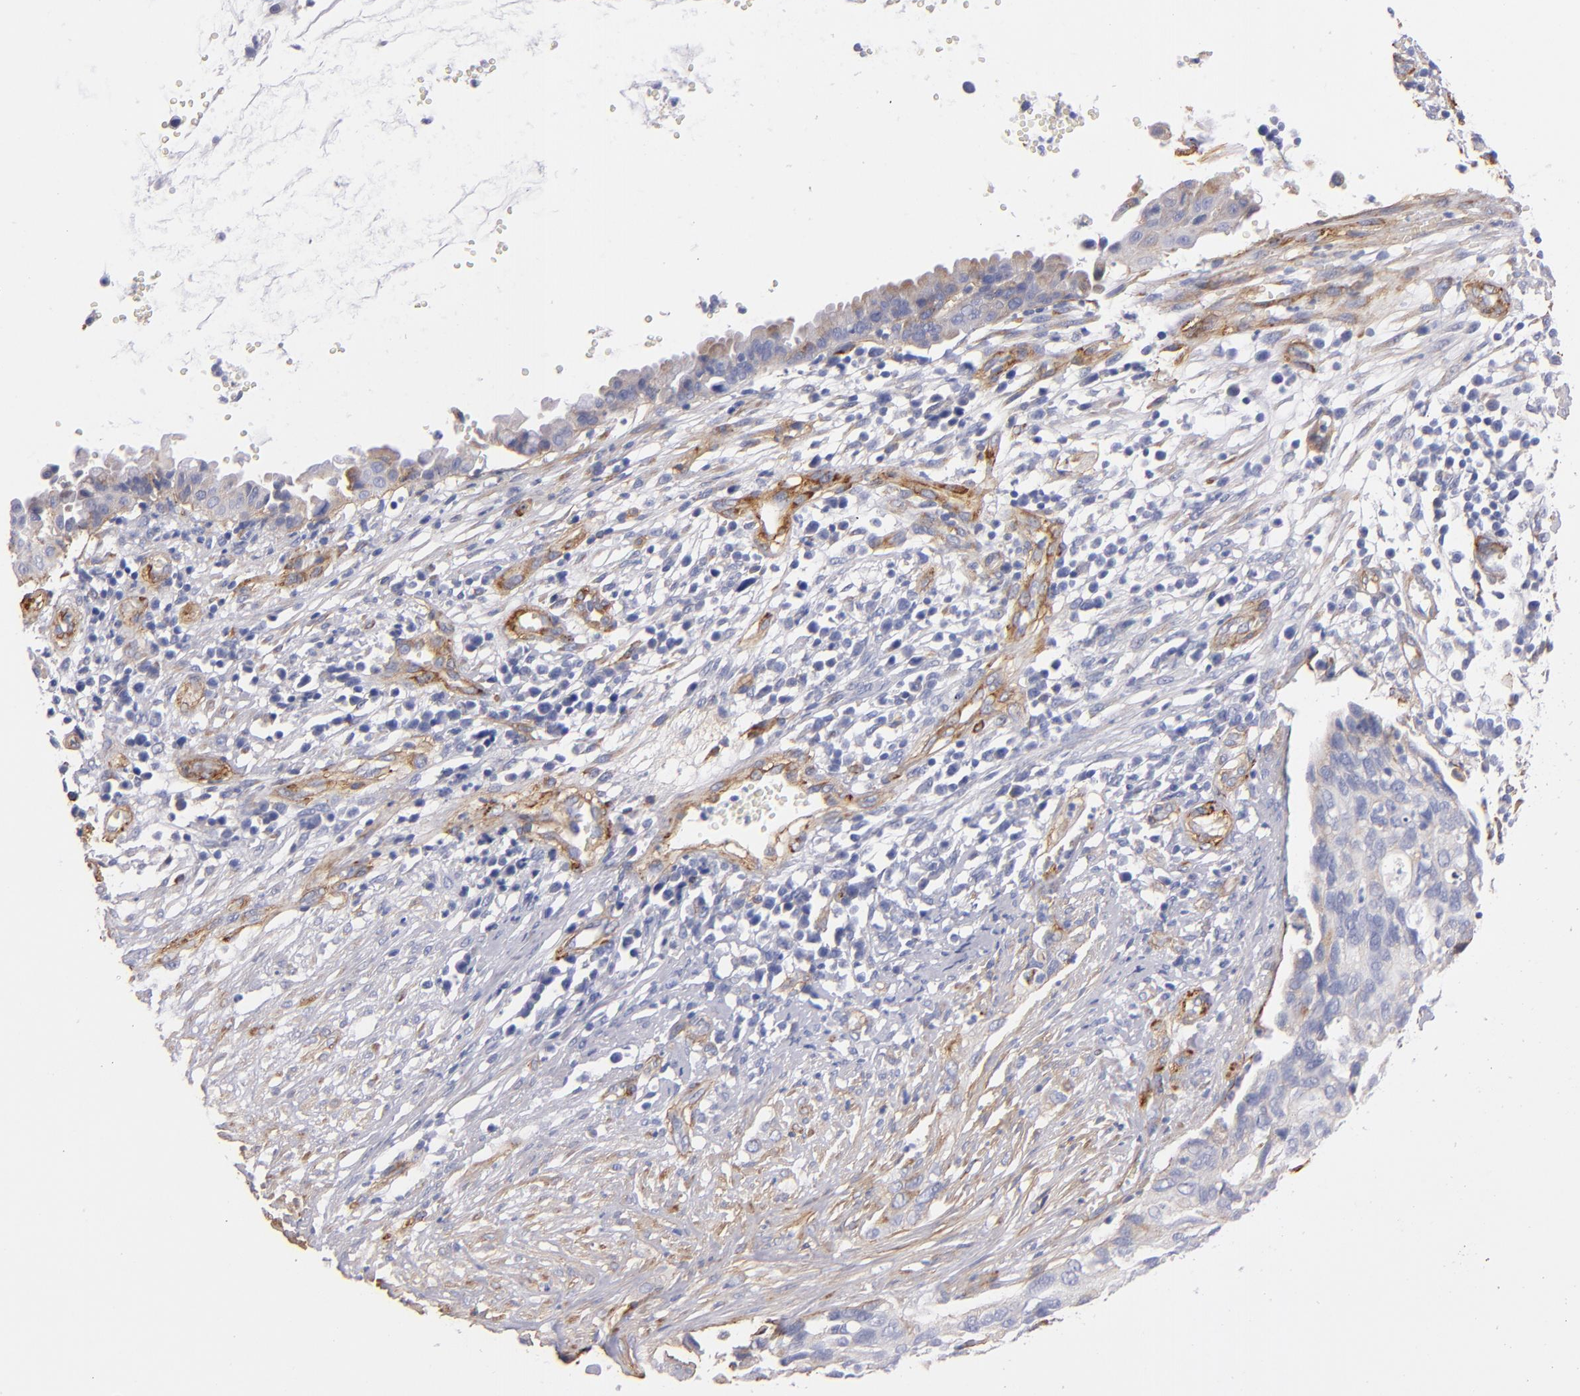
{"staining": {"intensity": "weak", "quantity": ">75%", "location": "cytoplasmic/membranous"}, "tissue": "cervical cancer", "cell_type": "Tumor cells", "image_type": "cancer", "snomed": [{"axis": "morphology", "description": "Normal tissue, NOS"}, {"axis": "morphology", "description": "Squamous cell carcinoma, NOS"}, {"axis": "topography", "description": "Cervix"}], "caption": "Immunohistochemistry (IHC) (DAB (3,3'-diaminobenzidine)) staining of human cervical squamous cell carcinoma shows weak cytoplasmic/membranous protein positivity in about >75% of tumor cells.", "gene": "LAMC1", "patient": {"sex": "female", "age": 45}}